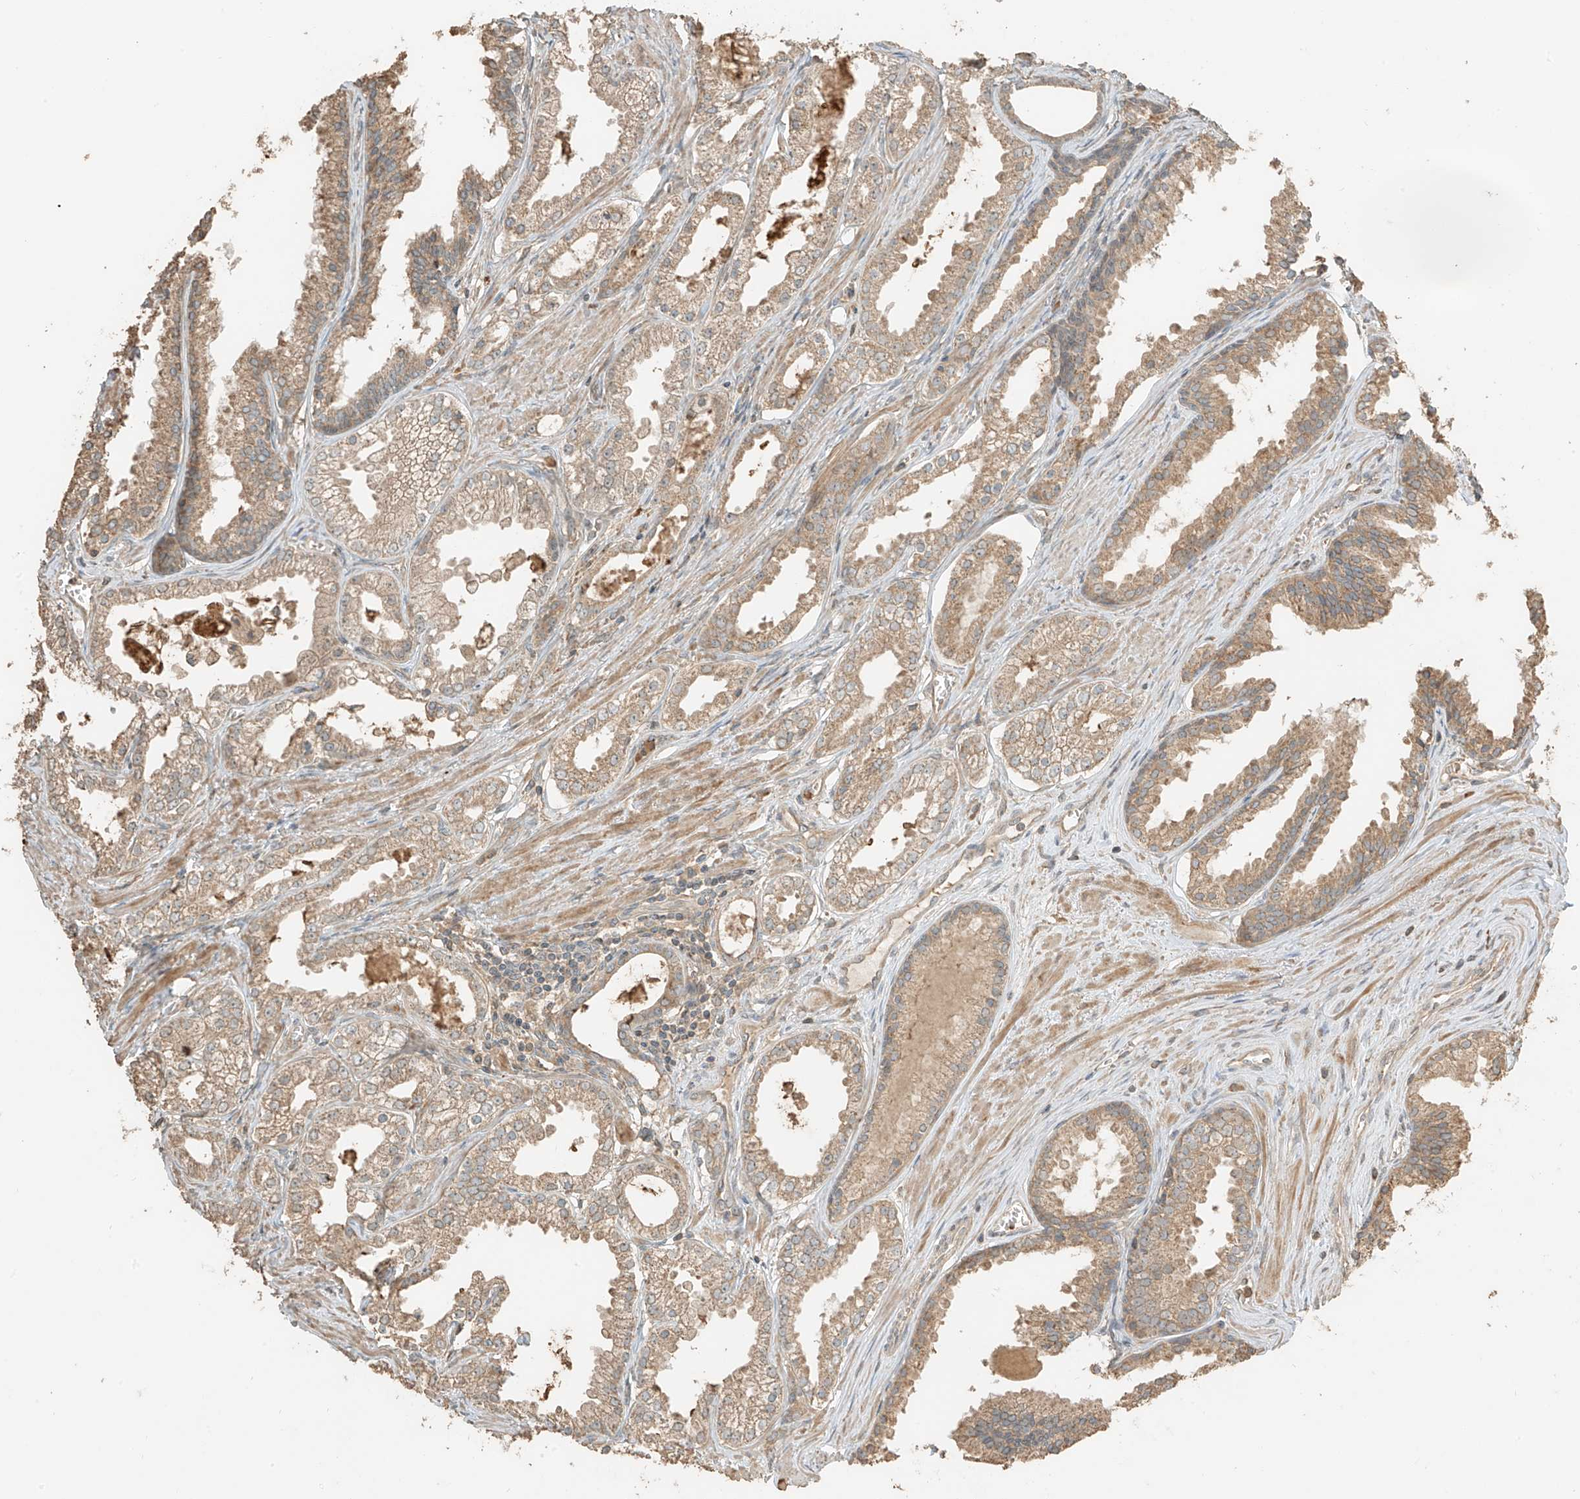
{"staining": {"intensity": "weak", "quantity": ">75%", "location": "cytoplasmic/membranous"}, "tissue": "prostate cancer", "cell_type": "Tumor cells", "image_type": "cancer", "snomed": [{"axis": "morphology", "description": "Adenocarcinoma, High grade"}, {"axis": "topography", "description": "Prostate"}], "caption": "Protein expression analysis of high-grade adenocarcinoma (prostate) demonstrates weak cytoplasmic/membranous staining in approximately >75% of tumor cells.", "gene": "RFTN2", "patient": {"sex": "male", "age": 68}}